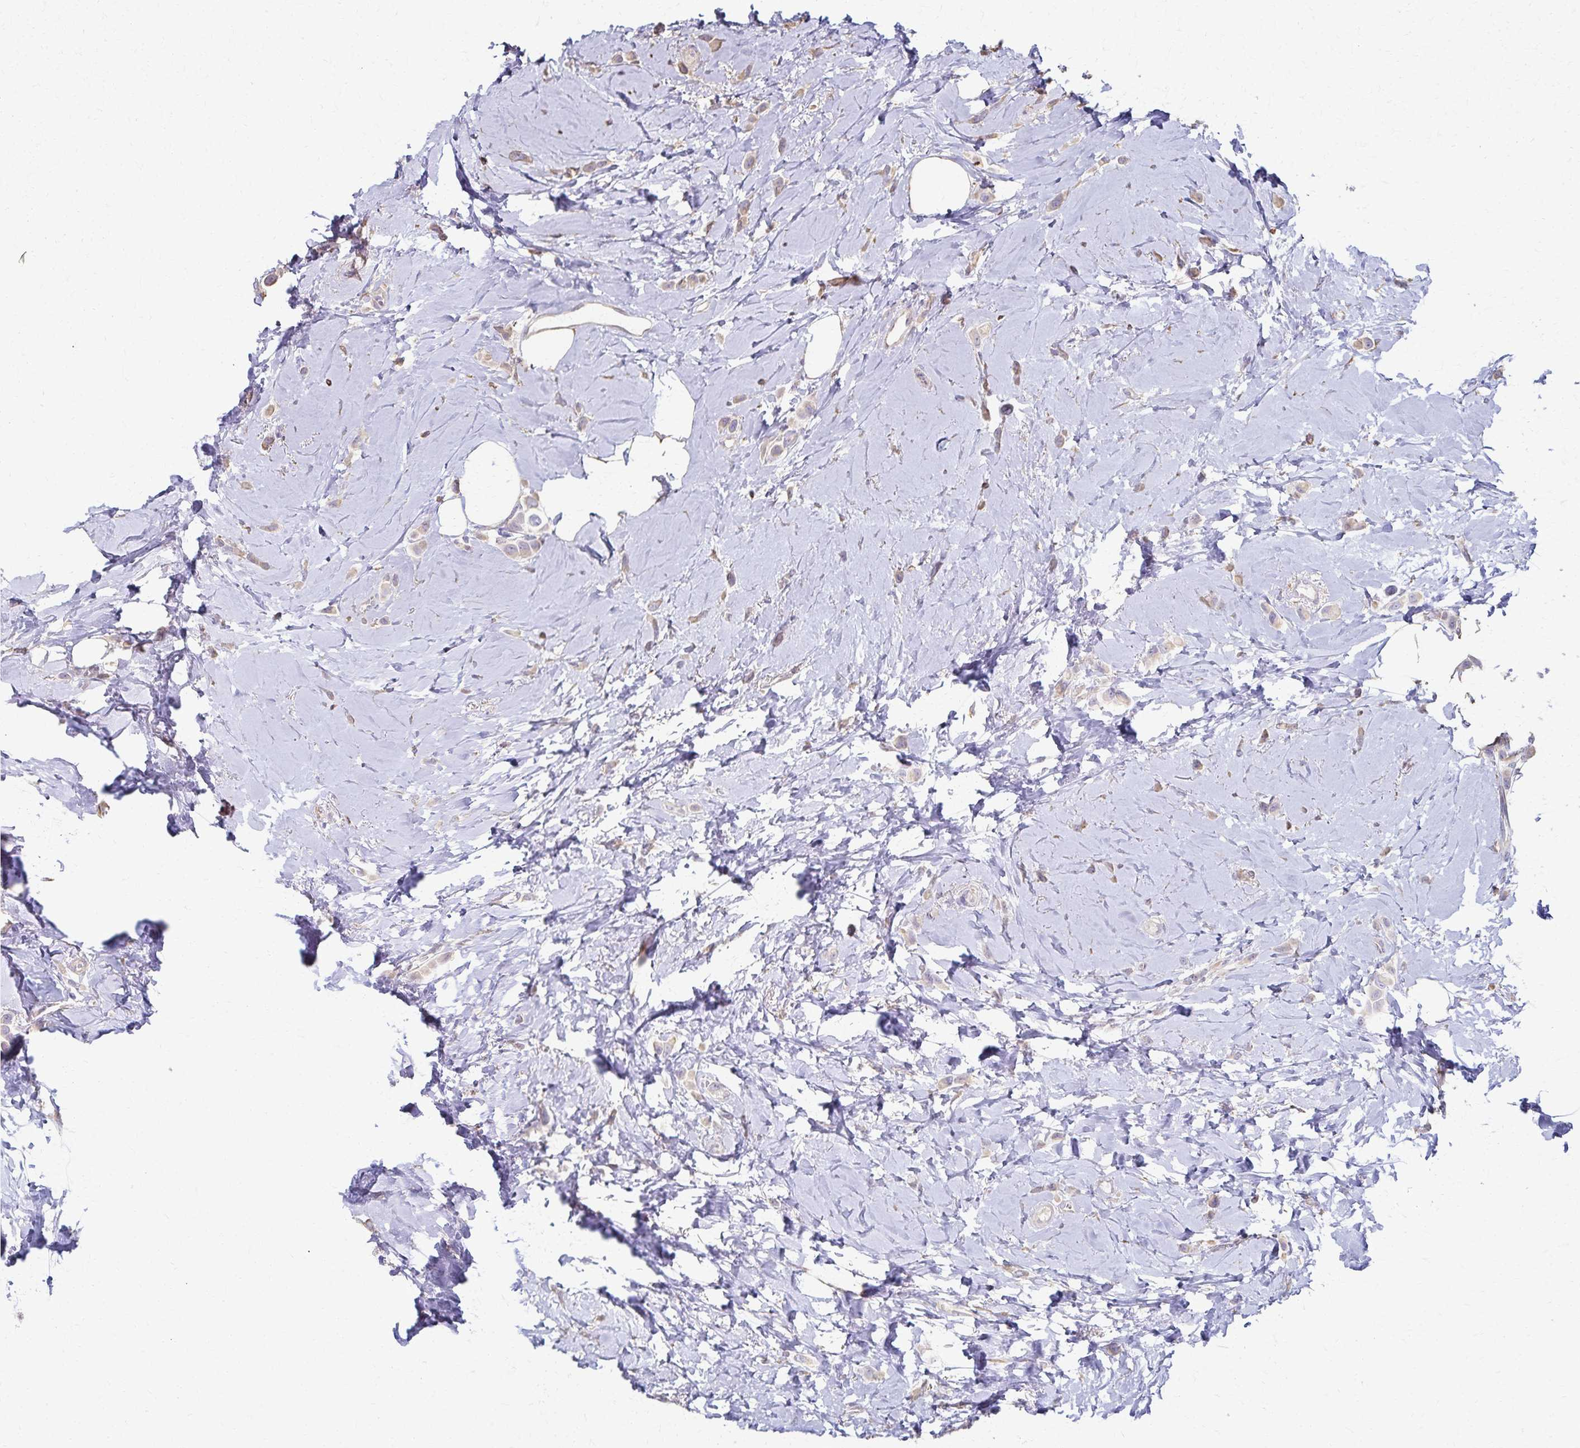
{"staining": {"intensity": "weak", "quantity": "25%-75%", "location": "cytoplasmic/membranous"}, "tissue": "breast cancer", "cell_type": "Tumor cells", "image_type": "cancer", "snomed": [{"axis": "morphology", "description": "Lobular carcinoma"}, {"axis": "topography", "description": "Breast"}], "caption": "A high-resolution micrograph shows IHC staining of breast lobular carcinoma, which displays weak cytoplasmic/membranous expression in about 25%-75% of tumor cells.", "gene": "KISS1", "patient": {"sex": "female", "age": 66}}